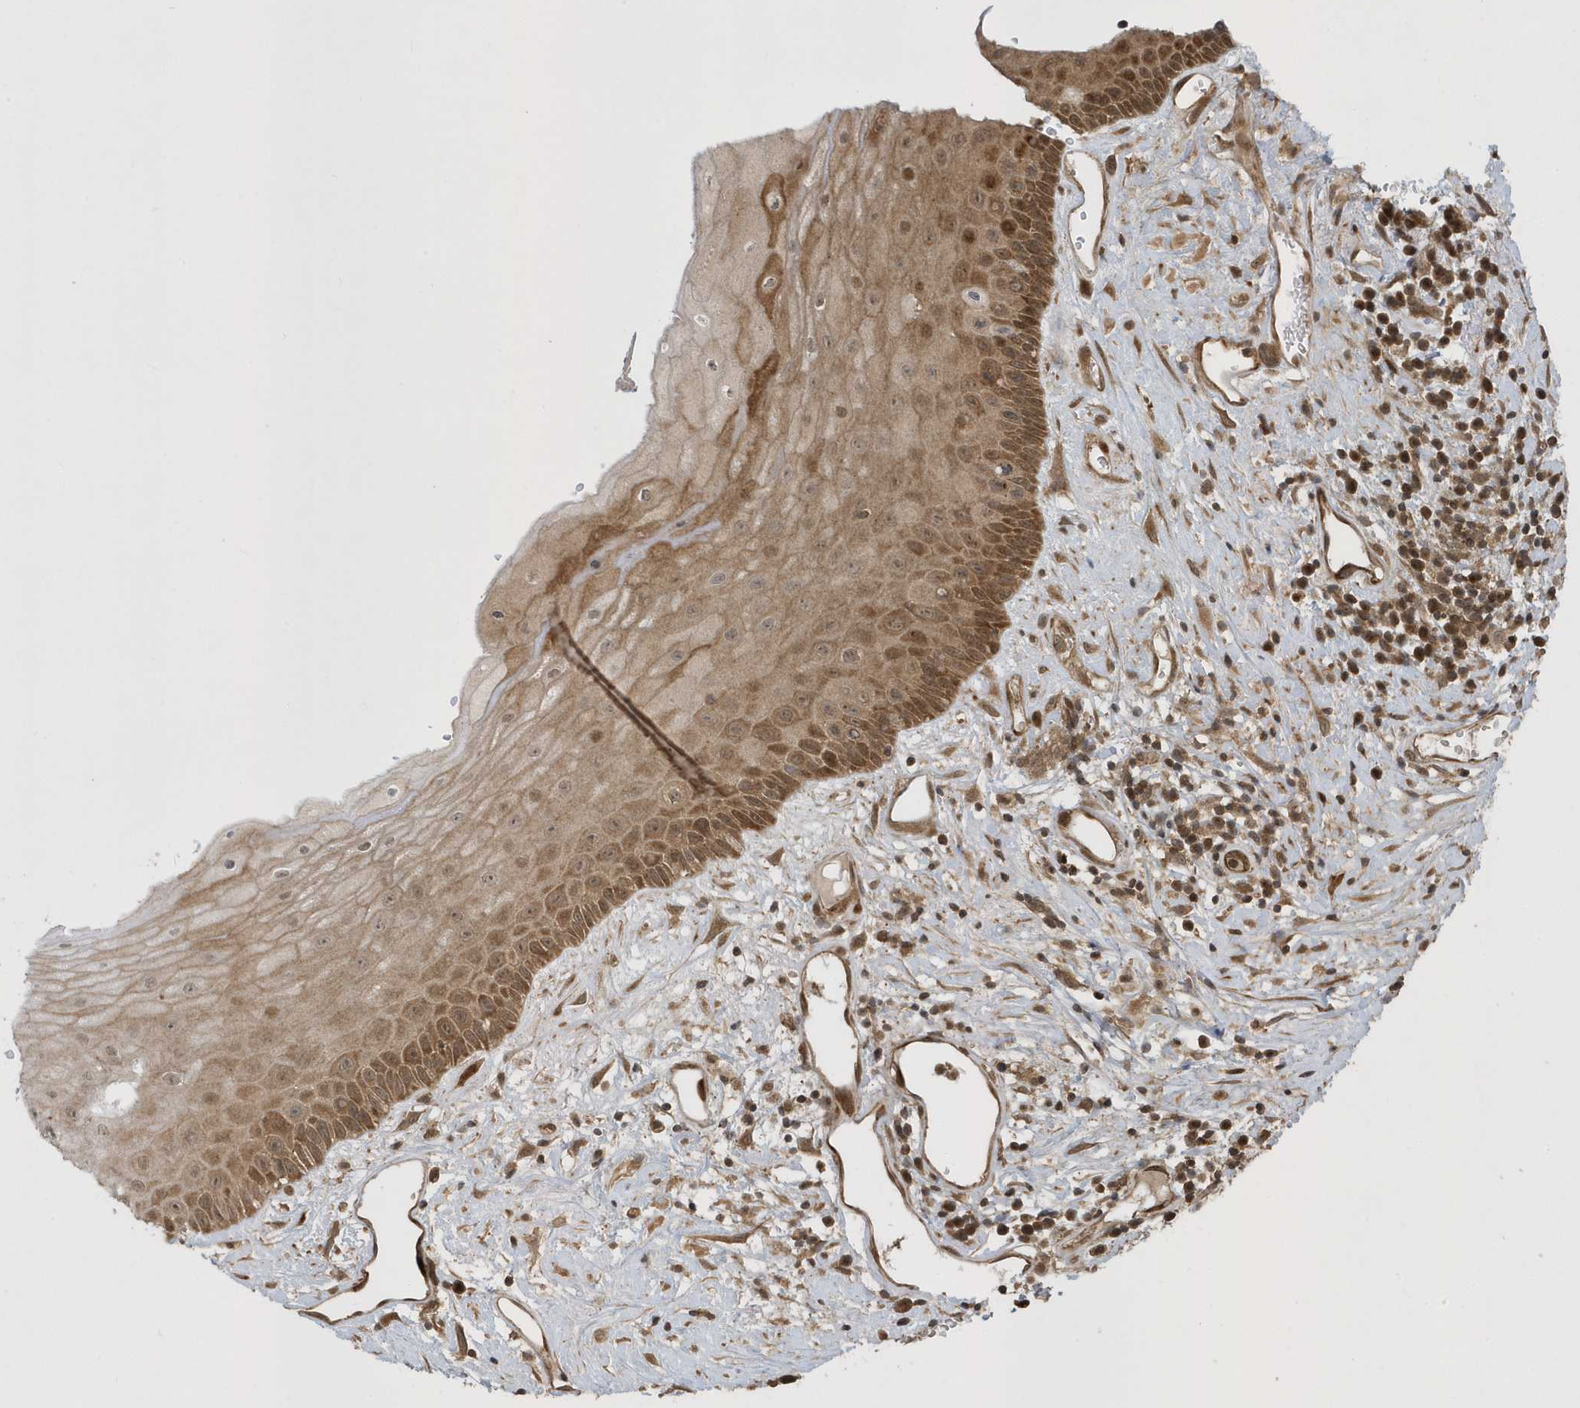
{"staining": {"intensity": "moderate", "quantity": ">75%", "location": "cytoplasmic/membranous"}, "tissue": "oral mucosa", "cell_type": "Squamous epithelial cells", "image_type": "normal", "snomed": [{"axis": "morphology", "description": "Normal tissue, NOS"}, {"axis": "topography", "description": "Oral tissue"}], "caption": "This histopathology image displays normal oral mucosa stained with IHC to label a protein in brown. The cytoplasmic/membranous of squamous epithelial cells show moderate positivity for the protein. Nuclei are counter-stained blue.", "gene": "STAMBP", "patient": {"sex": "female", "age": 76}}